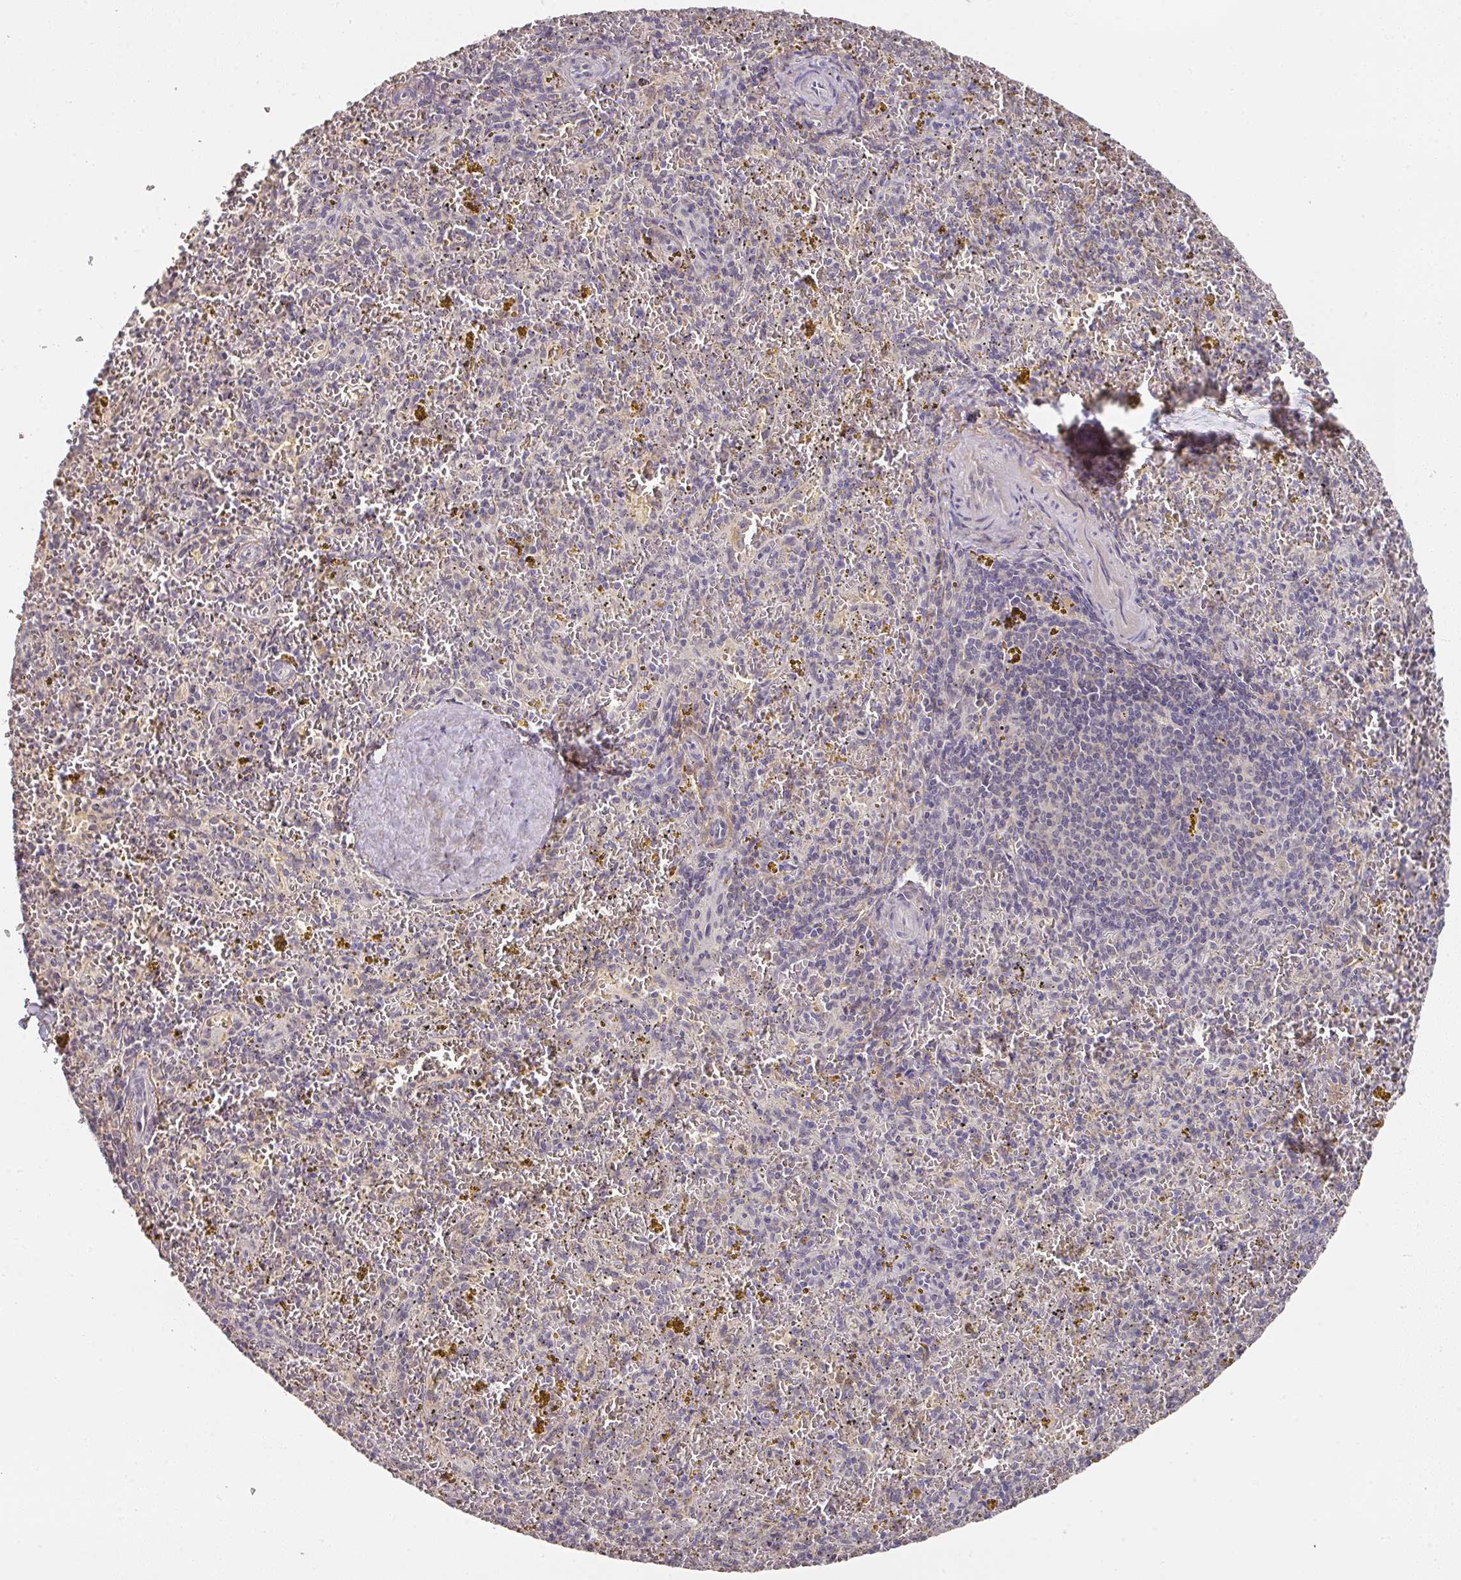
{"staining": {"intensity": "negative", "quantity": "none", "location": "none"}, "tissue": "spleen", "cell_type": "Cells in red pulp", "image_type": "normal", "snomed": [{"axis": "morphology", "description": "Normal tissue, NOS"}, {"axis": "topography", "description": "Spleen"}], "caption": "Protein analysis of normal spleen shows no significant expression in cells in red pulp. (DAB (3,3'-diaminobenzidine) immunohistochemistry (IHC), high magnification).", "gene": "FOXN4", "patient": {"sex": "male", "age": 57}}